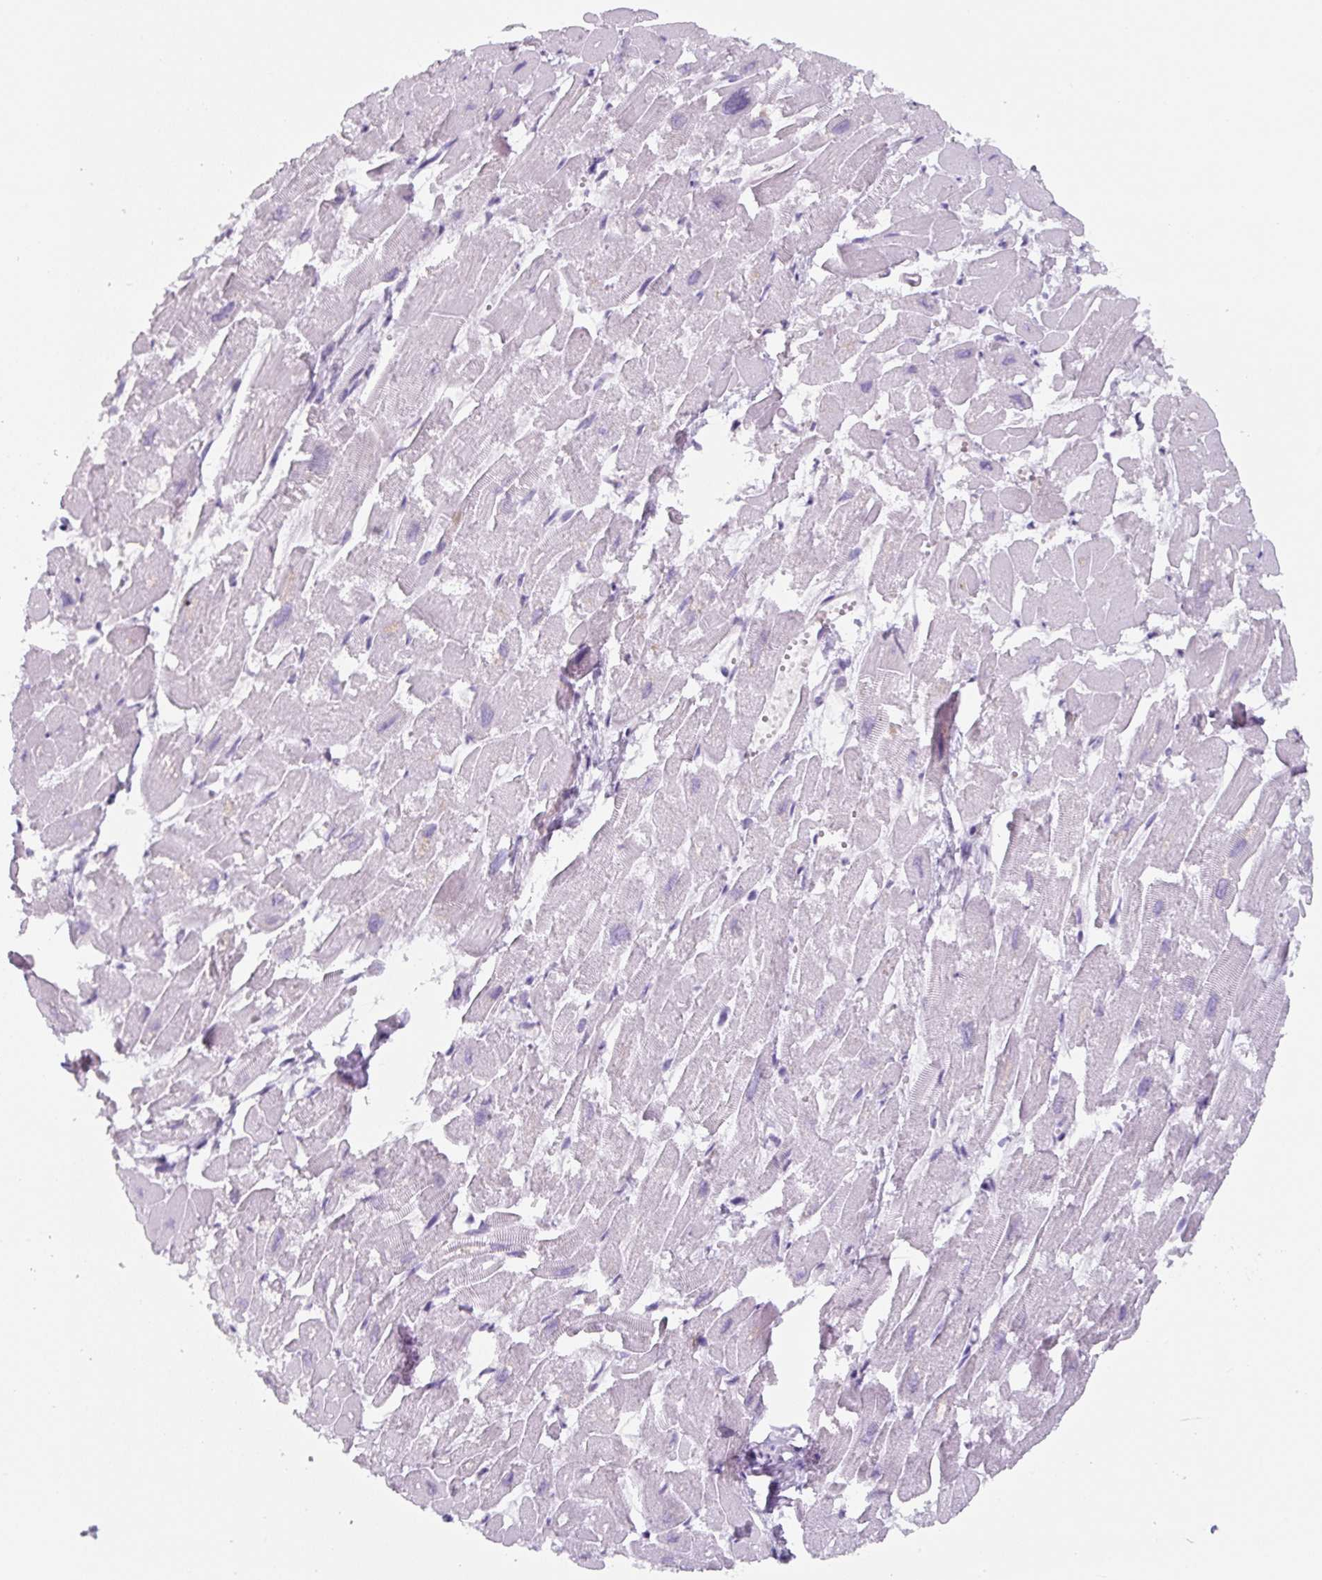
{"staining": {"intensity": "negative", "quantity": "none", "location": "none"}, "tissue": "heart muscle", "cell_type": "Cardiomyocytes", "image_type": "normal", "snomed": [{"axis": "morphology", "description": "Normal tissue, NOS"}, {"axis": "topography", "description": "Heart"}], "caption": "Immunohistochemistry (IHC) histopathology image of normal human heart muscle stained for a protein (brown), which demonstrates no expression in cardiomyocytes. (DAB immunohistochemistry (IHC) with hematoxylin counter stain).", "gene": "TNFRSF8", "patient": {"sex": "male", "age": 54}}